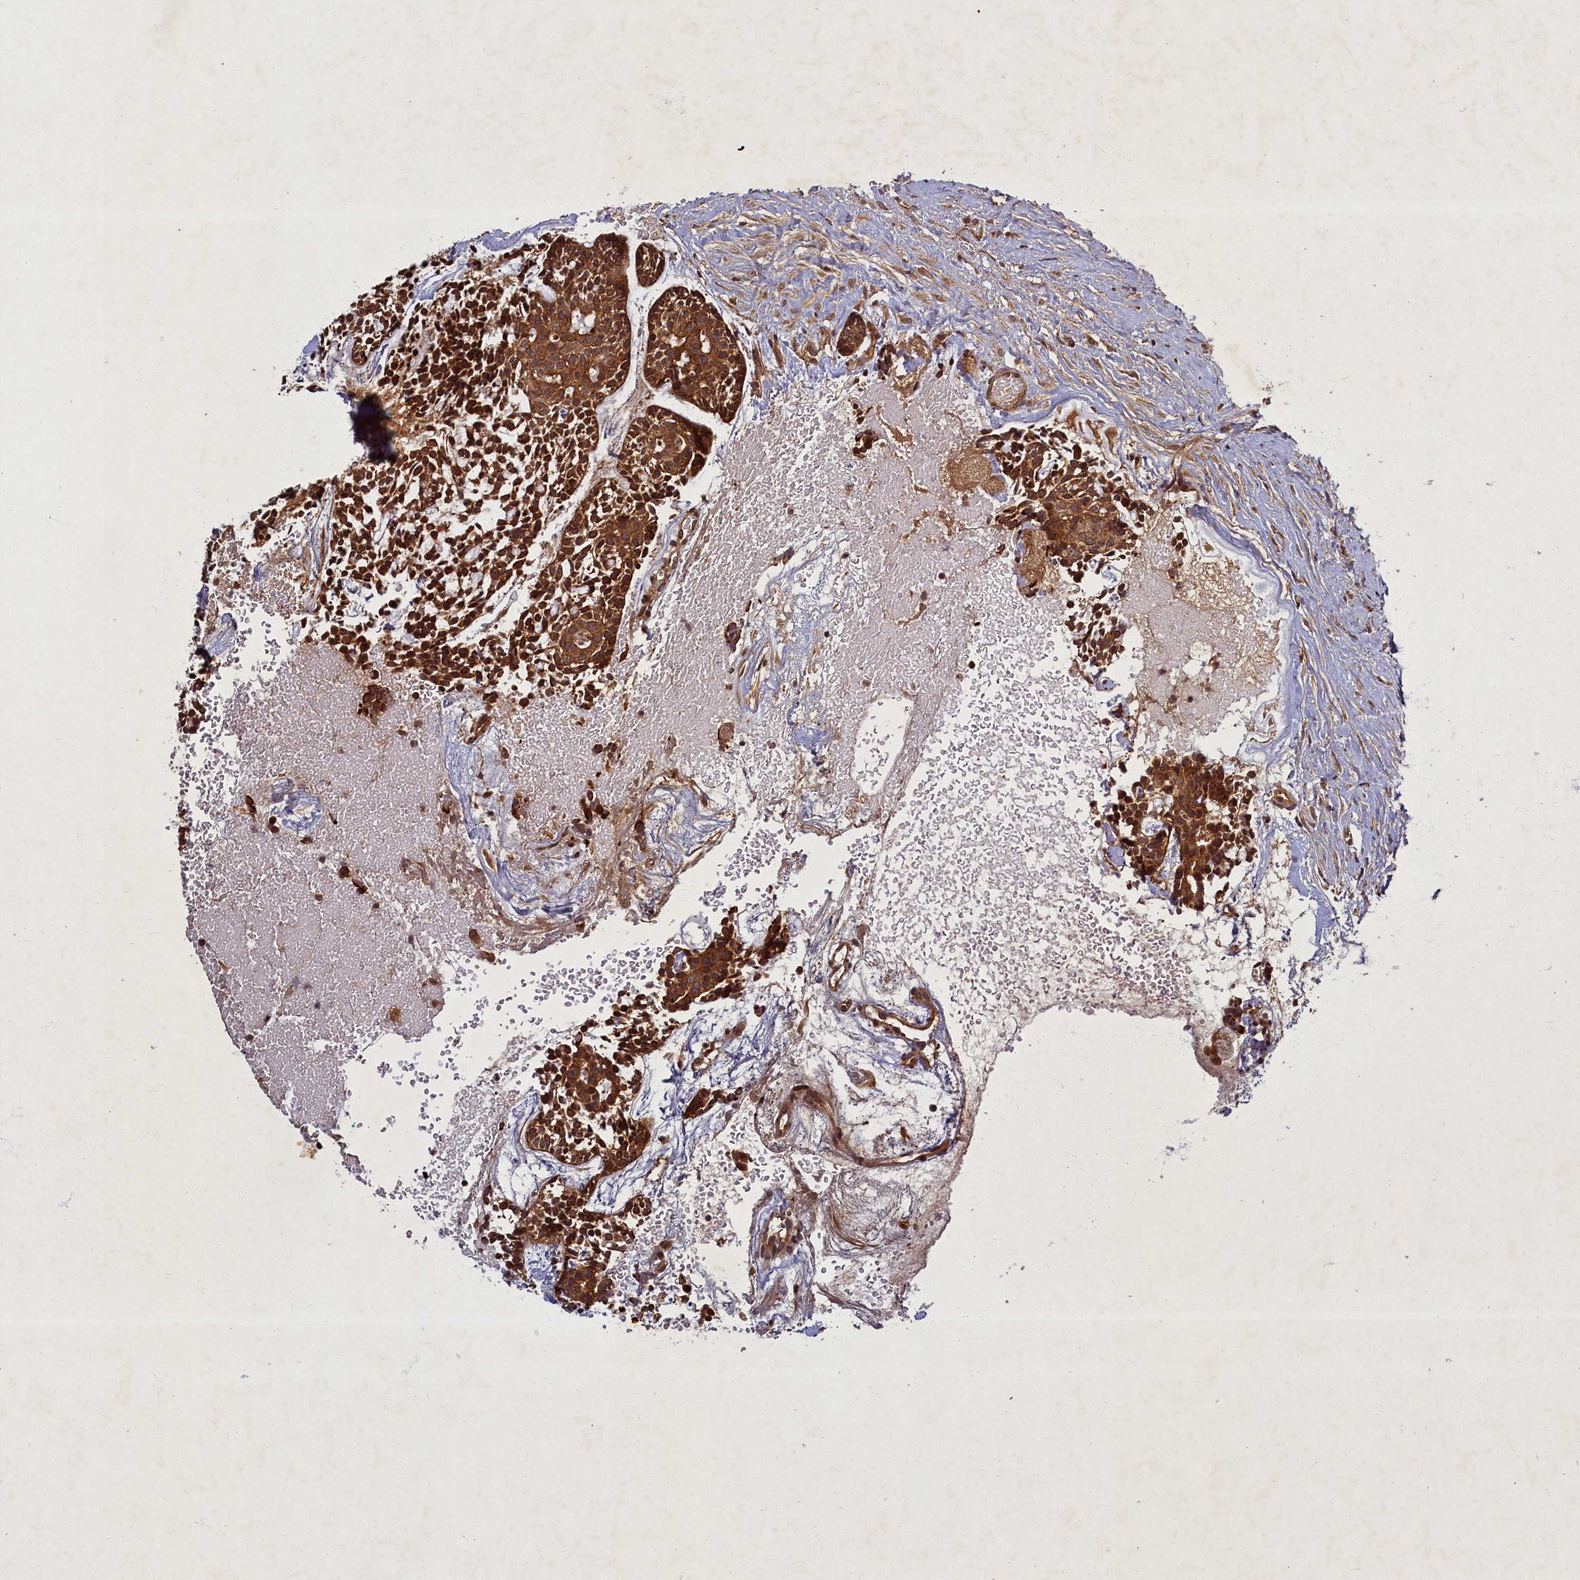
{"staining": {"intensity": "strong", "quantity": ">75%", "location": "cytoplasmic/membranous"}, "tissue": "head and neck cancer", "cell_type": "Tumor cells", "image_type": "cancer", "snomed": [{"axis": "morphology", "description": "Adenocarcinoma, NOS"}, {"axis": "topography", "description": "Subcutis"}, {"axis": "topography", "description": "Head-Neck"}], "caption": "Immunohistochemistry staining of head and neck cancer, which shows high levels of strong cytoplasmic/membranous positivity in about >75% of tumor cells indicating strong cytoplasmic/membranous protein expression. The staining was performed using DAB (brown) for protein detection and nuclei were counterstained in hematoxylin (blue).", "gene": "BICD1", "patient": {"sex": "female", "age": 73}}